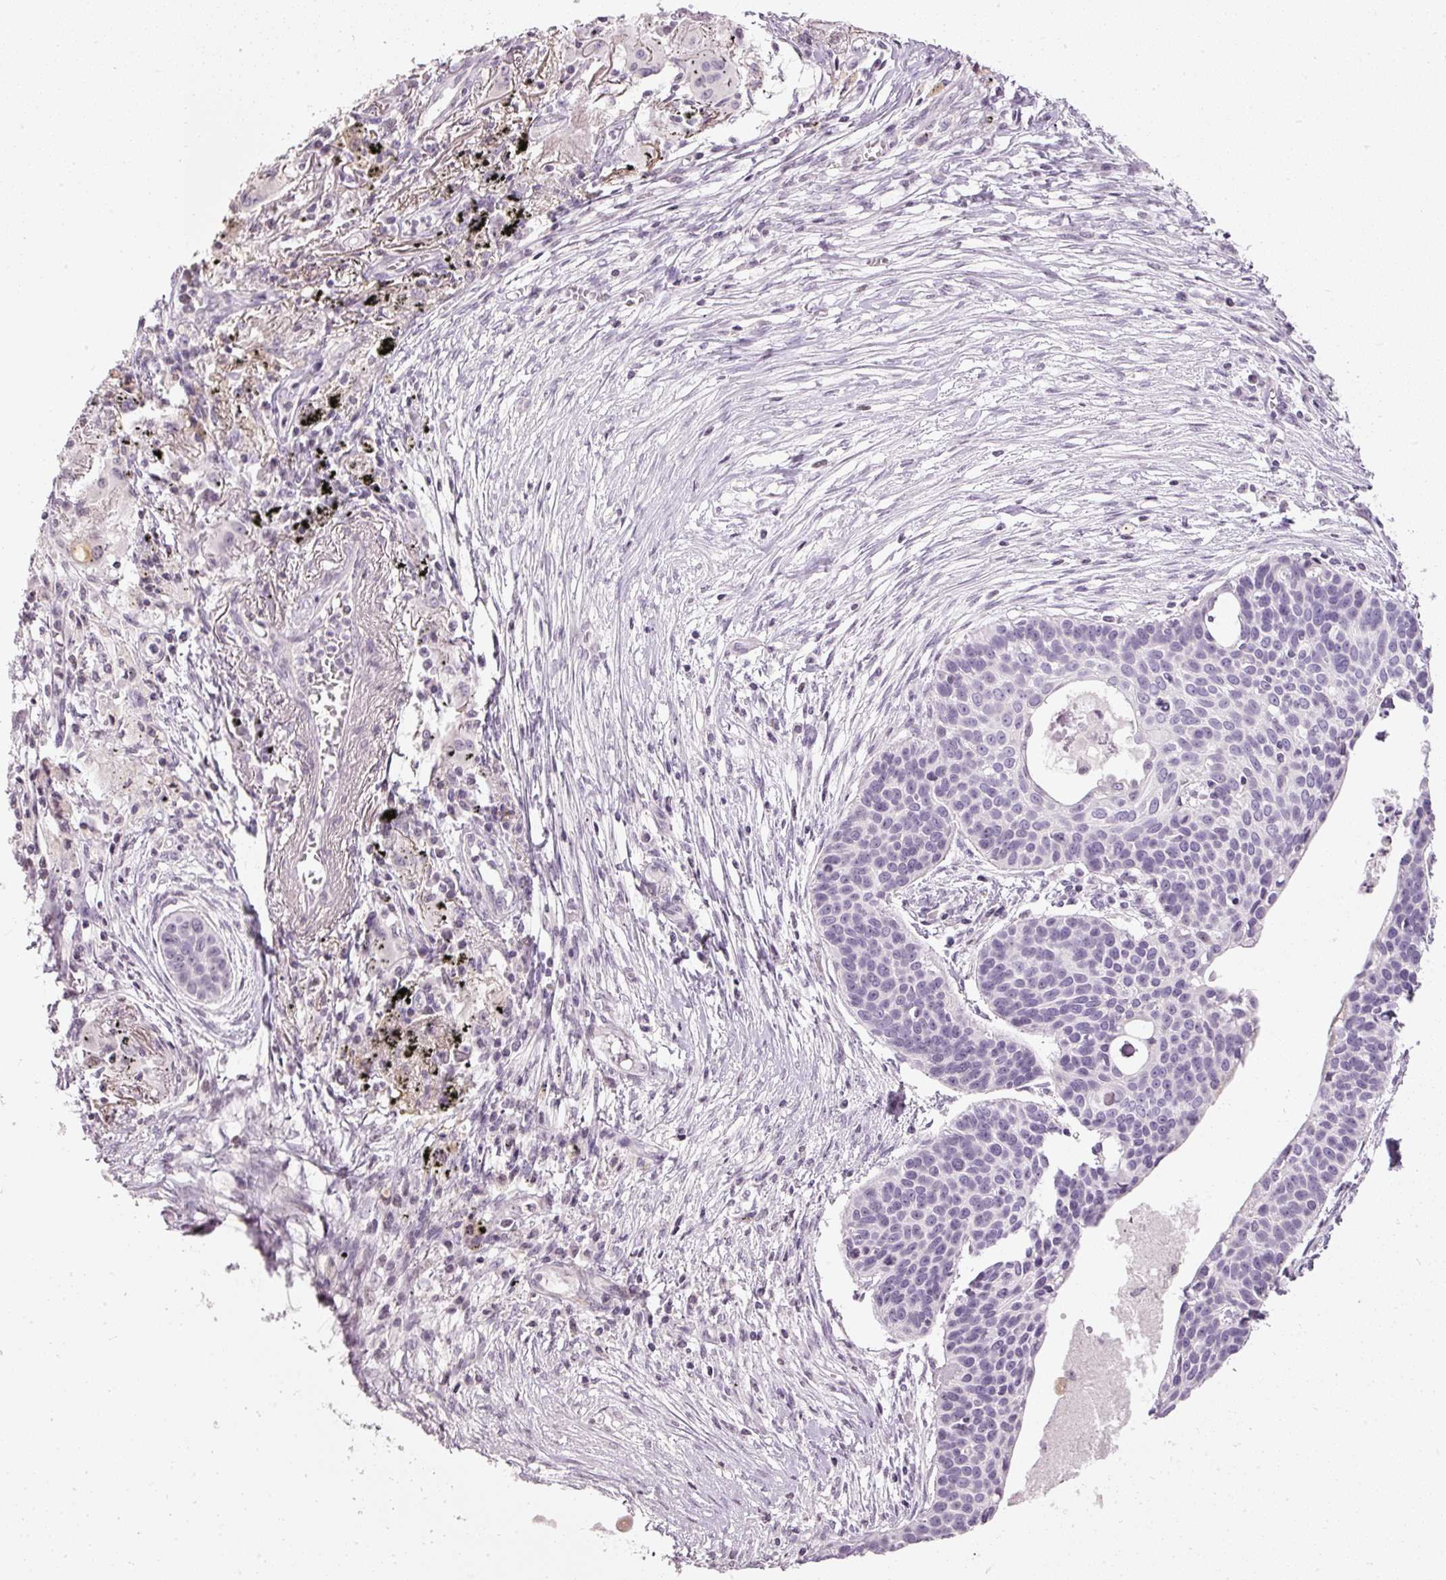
{"staining": {"intensity": "negative", "quantity": "none", "location": "none"}, "tissue": "lung cancer", "cell_type": "Tumor cells", "image_type": "cancer", "snomed": [{"axis": "morphology", "description": "Squamous cell carcinoma, NOS"}, {"axis": "topography", "description": "Lung"}], "caption": "Tumor cells are negative for protein expression in human lung squamous cell carcinoma.", "gene": "NRDE2", "patient": {"sex": "male", "age": 71}}